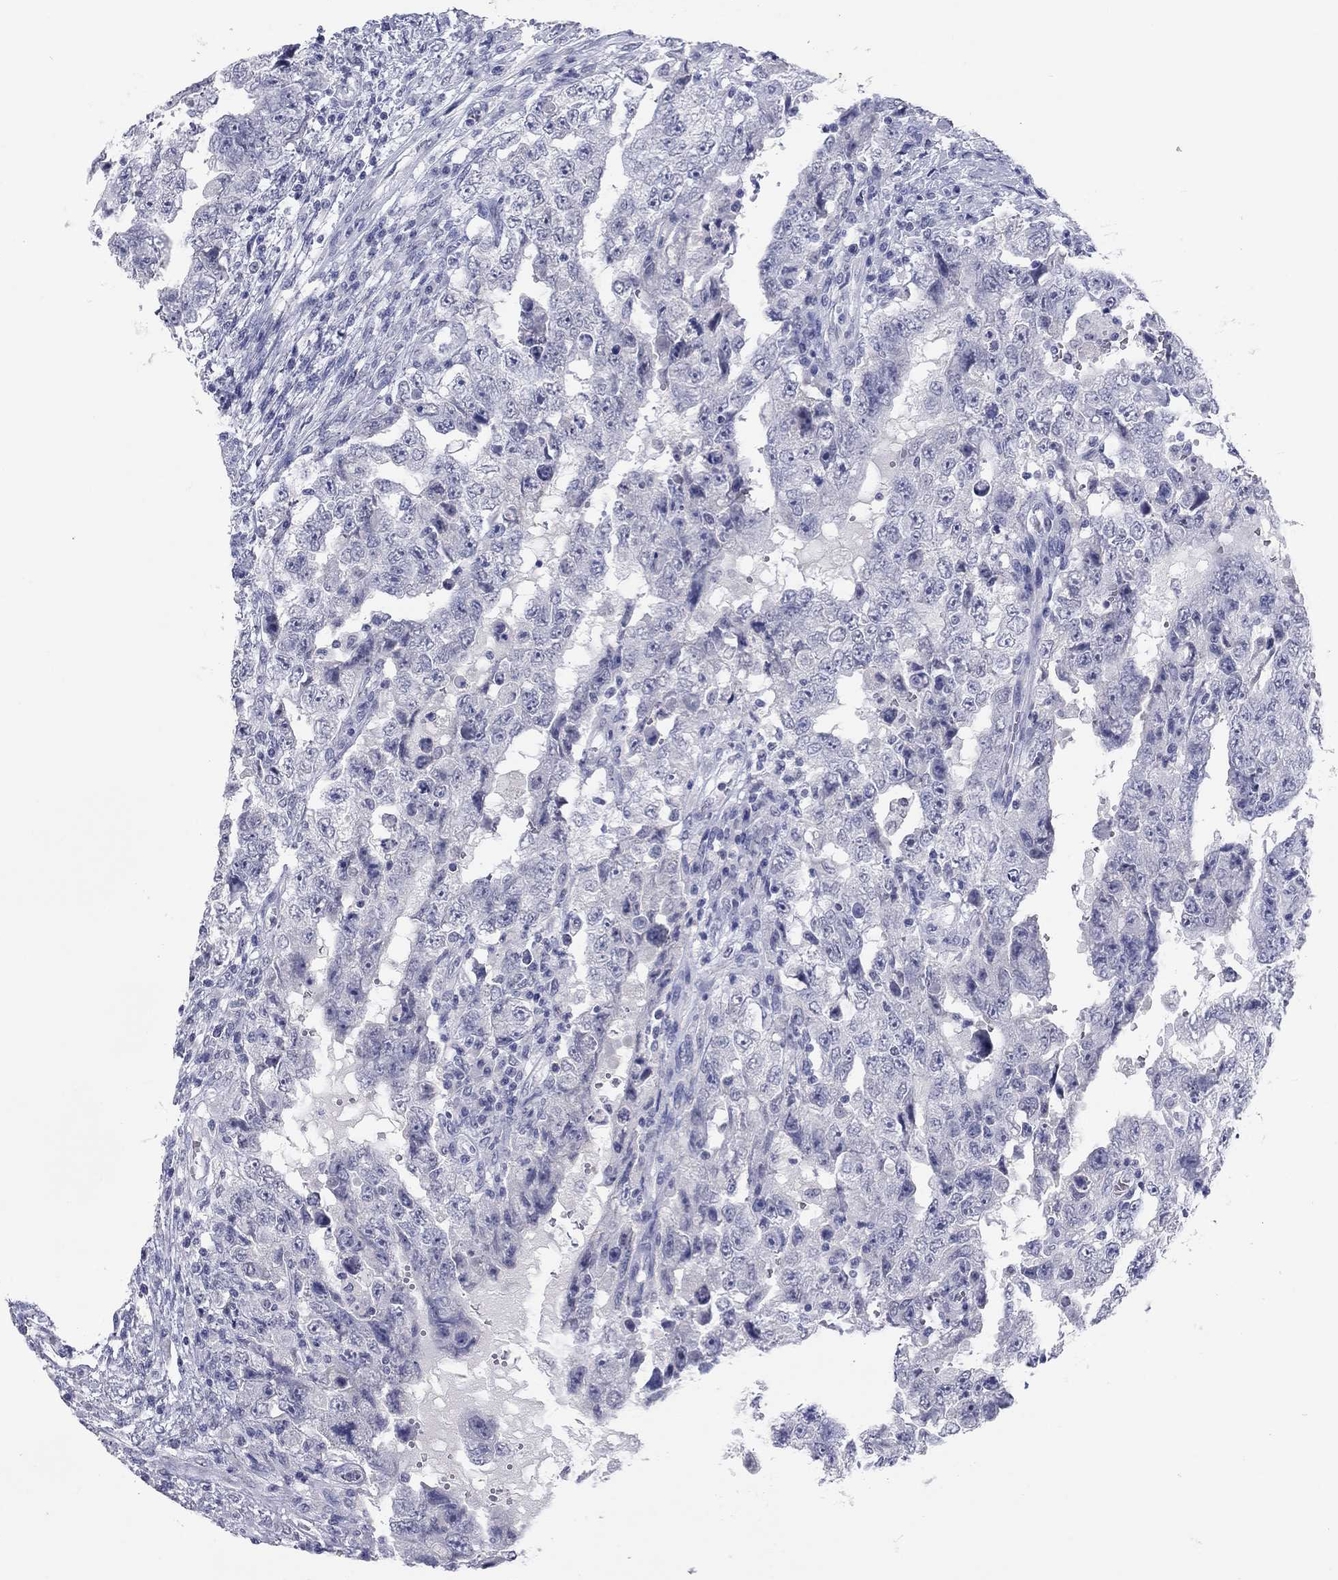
{"staining": {"intensity": "negative", "quantity": "none", "location": "none"}, "tissue": "testis cancer", "cell_type": "Tumor cells", "image_type": "cancer", "snomed": [{"axis": "morphology", "description": "Carcinoma, Embryonal, NOS"}, {"axis": "topography", "description": "Testis"}], "caption": "Tumor cells are negative for brown protein staining in testis cancer (embryonal carcinoma).", "gene": "KRT75", "patient": {"sex": "male", "age": 26}}